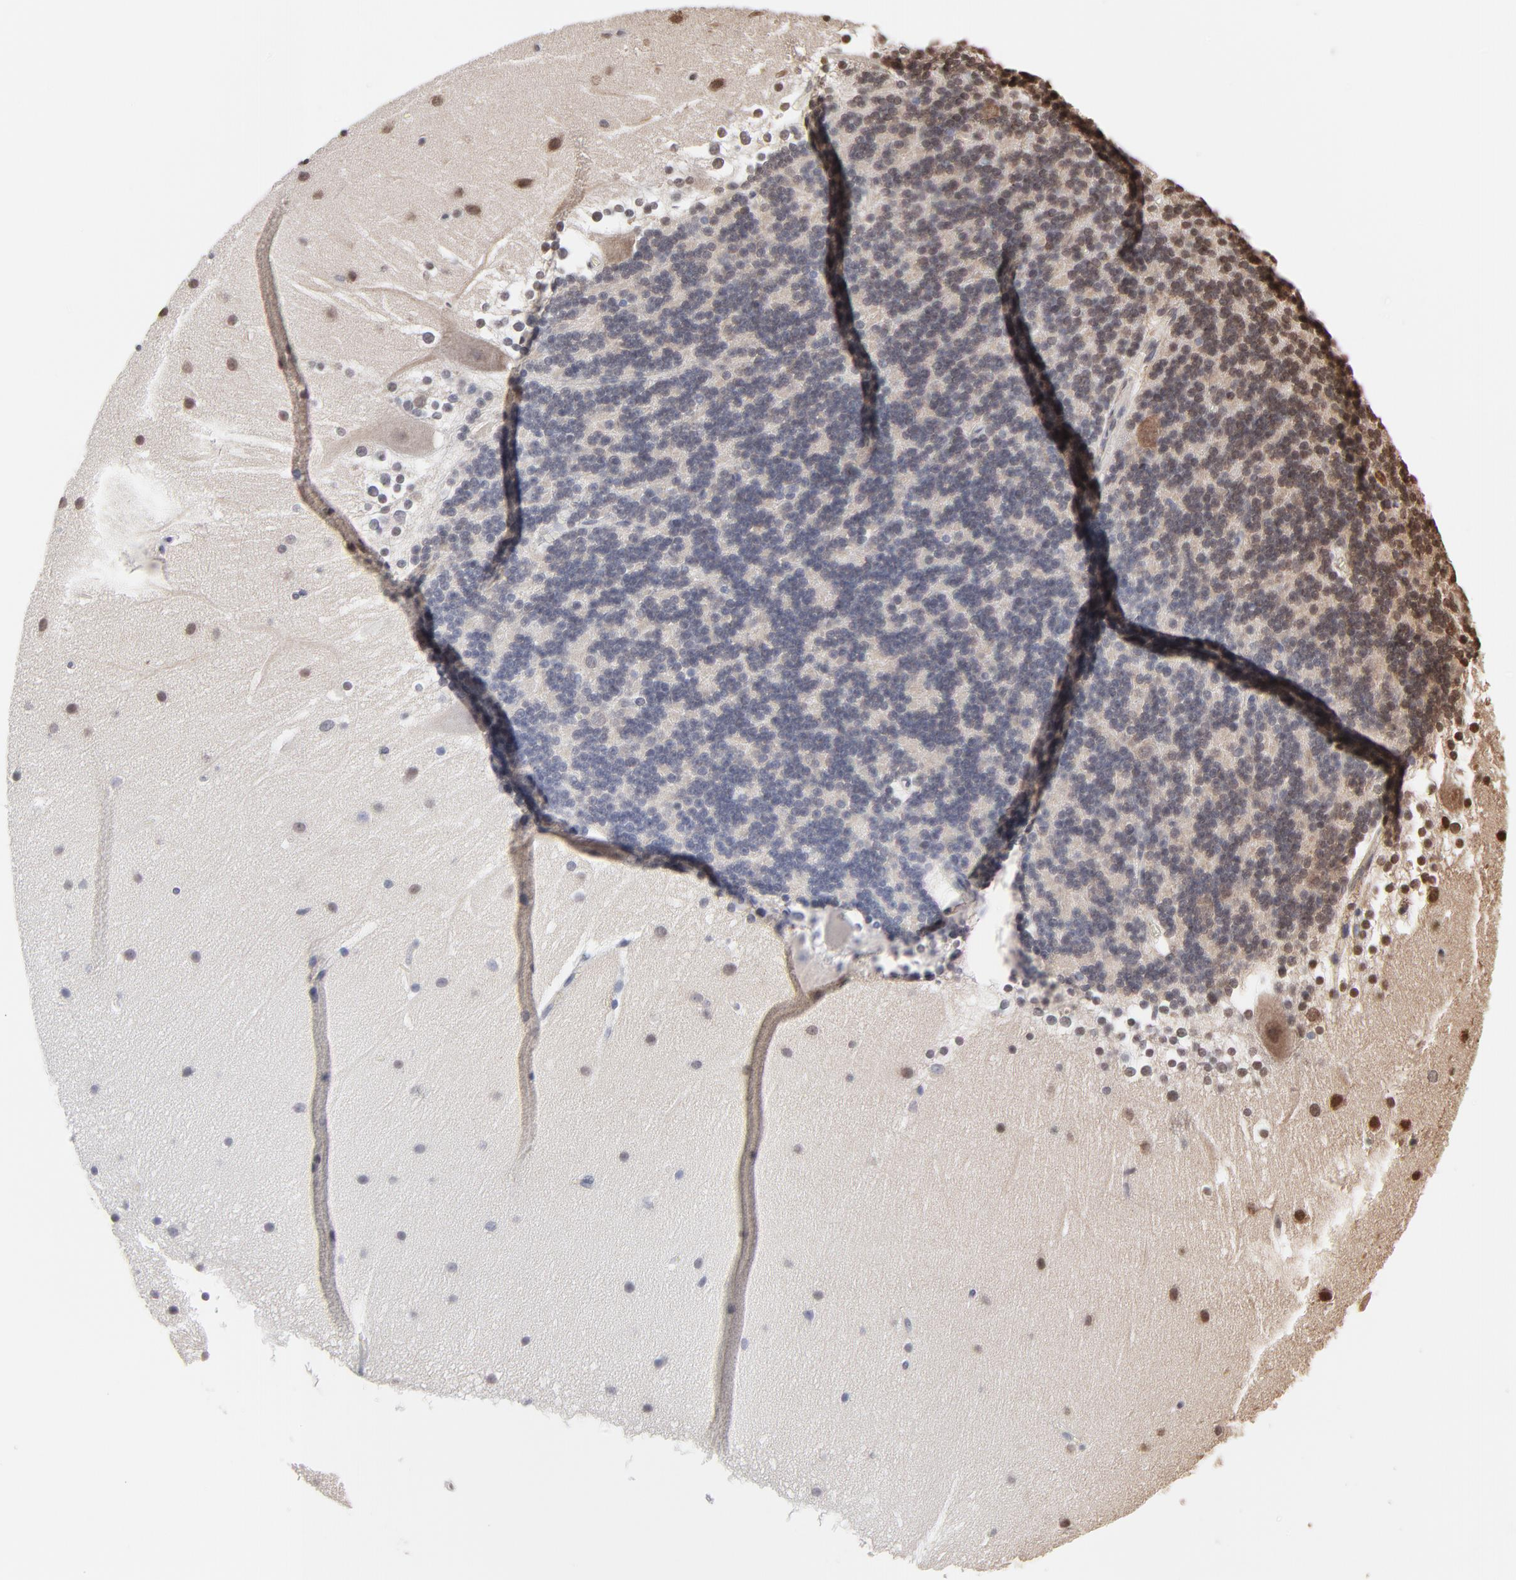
{"staining": {"intensity": "weak", "quantity": "25%-75%", "location": "cytoplasmic/membranous"}, "tissue": "cerebellum", "cell_type": "Cells in granular layer", "image_type": "normal", "snomed": [{"axis": "morphology", "description": "Normal tissue, NOS"}, {"axis": "topography", "description": "Cerebellum"}], "caption": "Immunohistochemistry (IHC) histopathology image of unremarkable human cerebellum stained for a protein (brown), which demonstrates low levels of weak cytoplasmic/membranous staining in about 25%-75% of cells in granular layer.", "gene": "CHM", "patient": {"sex": "female", "age": 19}}